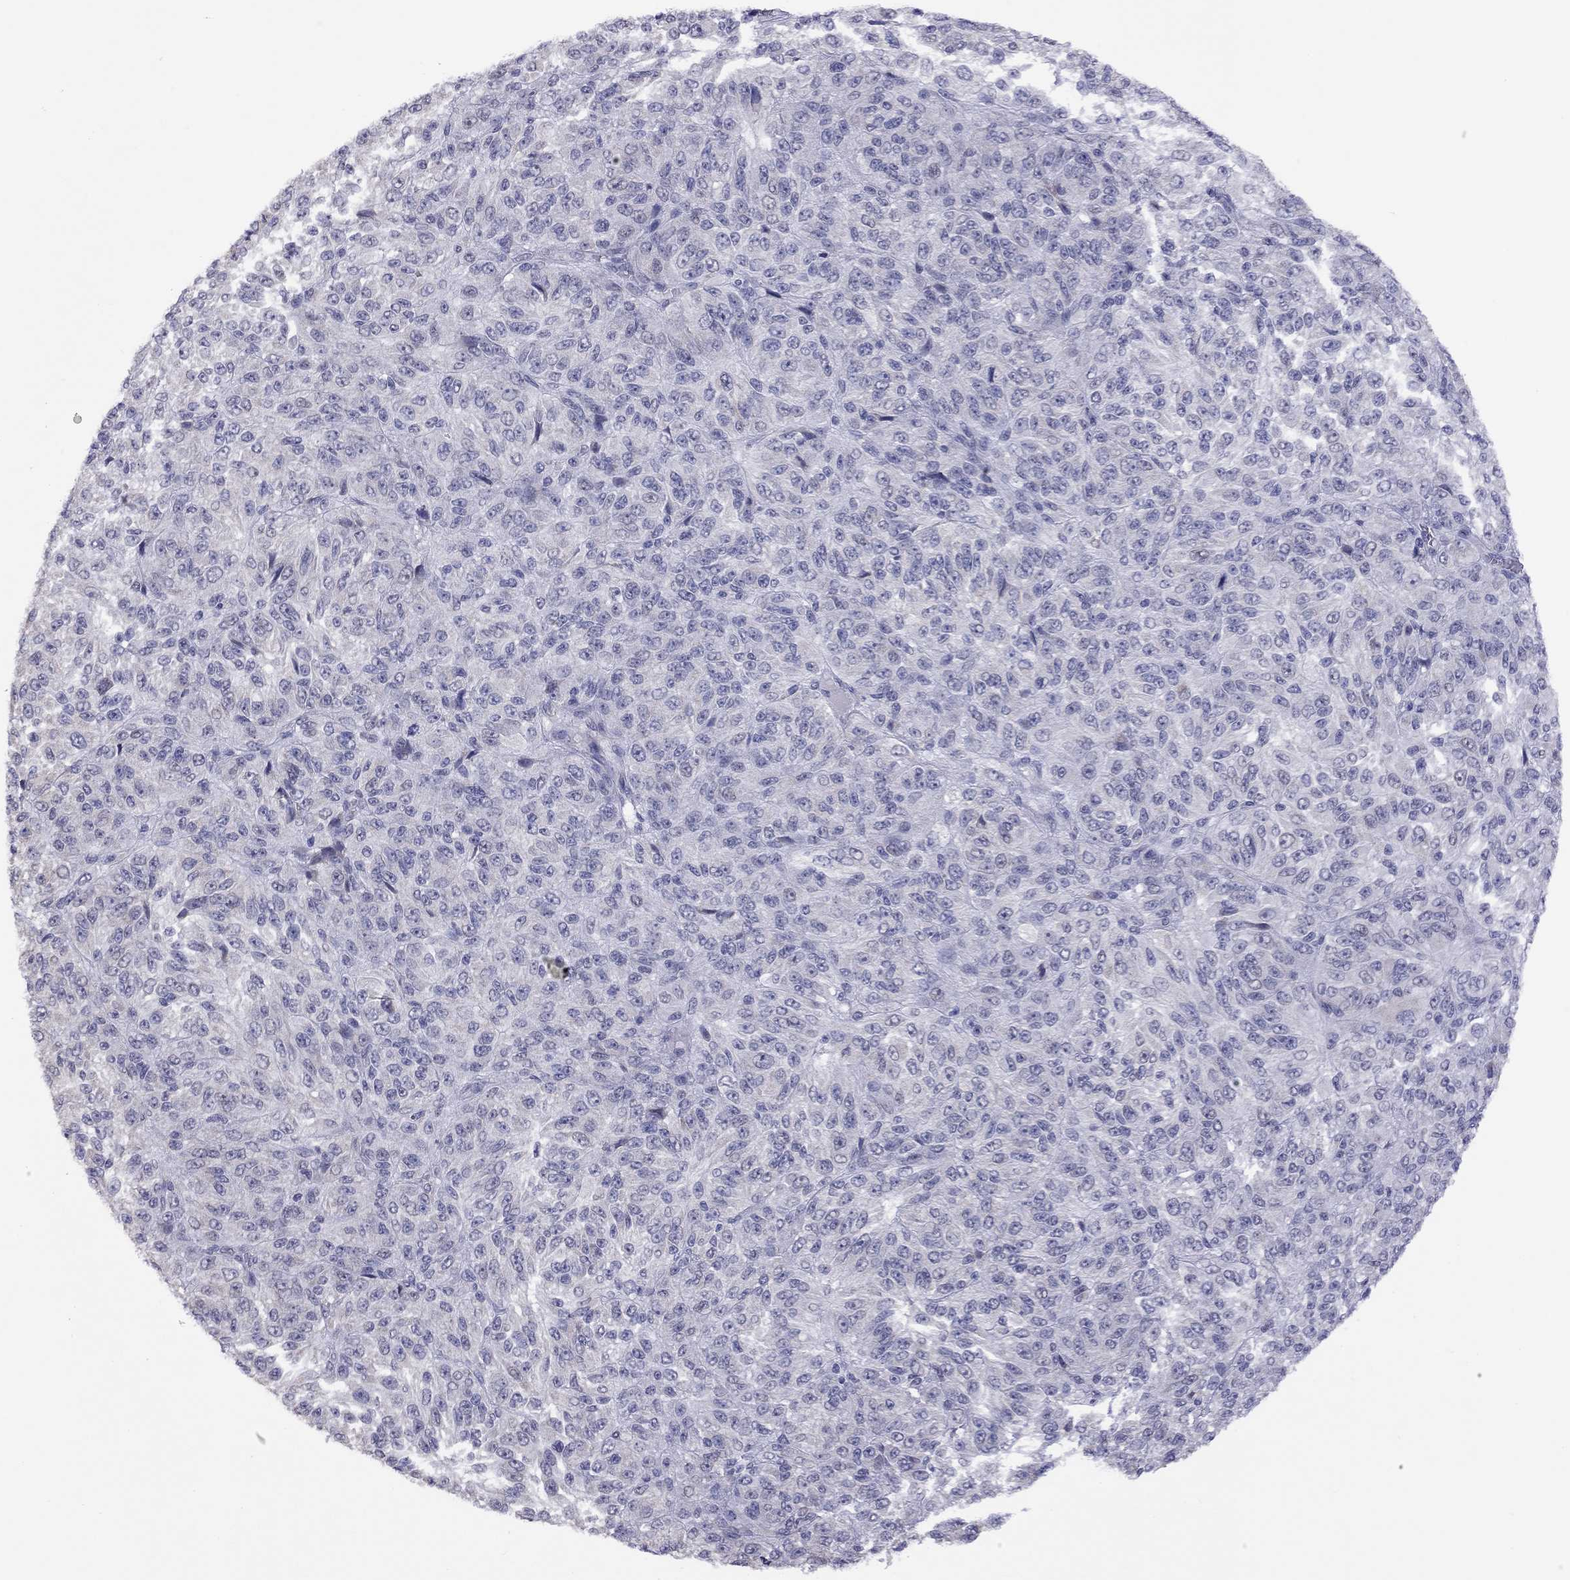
{"staining": {"intensity": "negative", "quantity": "none", "location": "none"}, "tissue": "melanoma", "cell_type": "Tumor cells", "image_type": "cancer", "snomed": [{"axis": "morphology", "description": "Malignant melanoma, Metastatic site"}, {"axis": "topography", "description": "Brain"}], "caption": "High magnification brightfield microscopy of melanoma stained with DAB (3,3'-diaminobenzidine) (brown) and counterstained with hematoxylin (blue): tumor cells show no significant positivity. (Brightfield microscopy of DAB (3,3'-diaminobenzidine) immunohistochemistry at high magnification).", "gene": "HES5", "patient": {"sex": "female", "age": 56}}